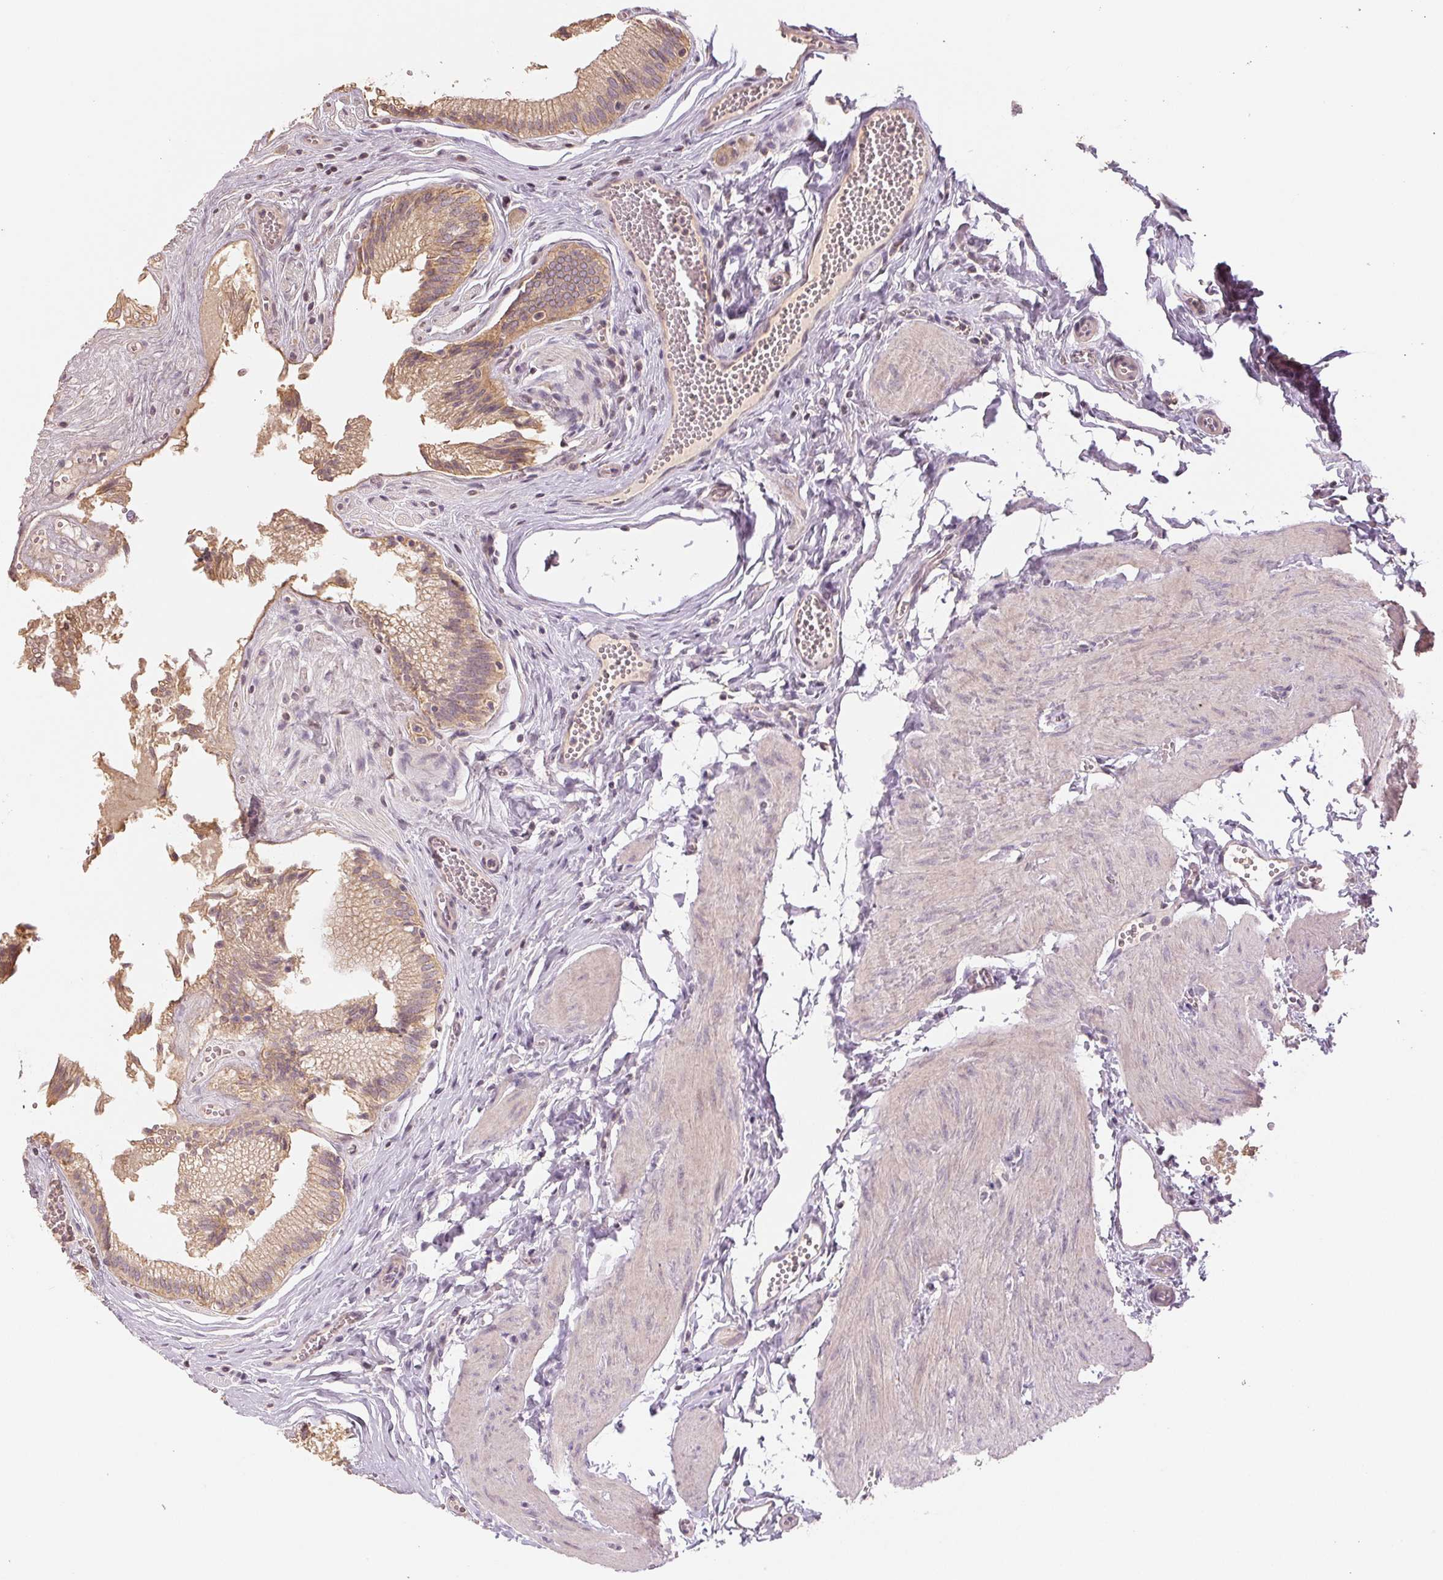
{"staining": {"intensity": "moderate", "quantity": ">75%", "location": "cytoplasmic/membranous"}, "tissue": "gallbladder", "cell_type": "Glandular cells", "image_type": "normal", "snomed": [{"axis": "morphology", "description": "Normal tissue, NOS"}, {"axis": "topography", "description": "Gallbladder"}, {"axis": "topography", "description": "Peripheral nerve tissue"}], "caption": "Protein expression analysis of benign gallbladder reveals moderate cytoplasmic/membranous expression in approximately >75% of glandular cells.", "gene": "COX14", "patient": {"sex": "male", "age": 17}}